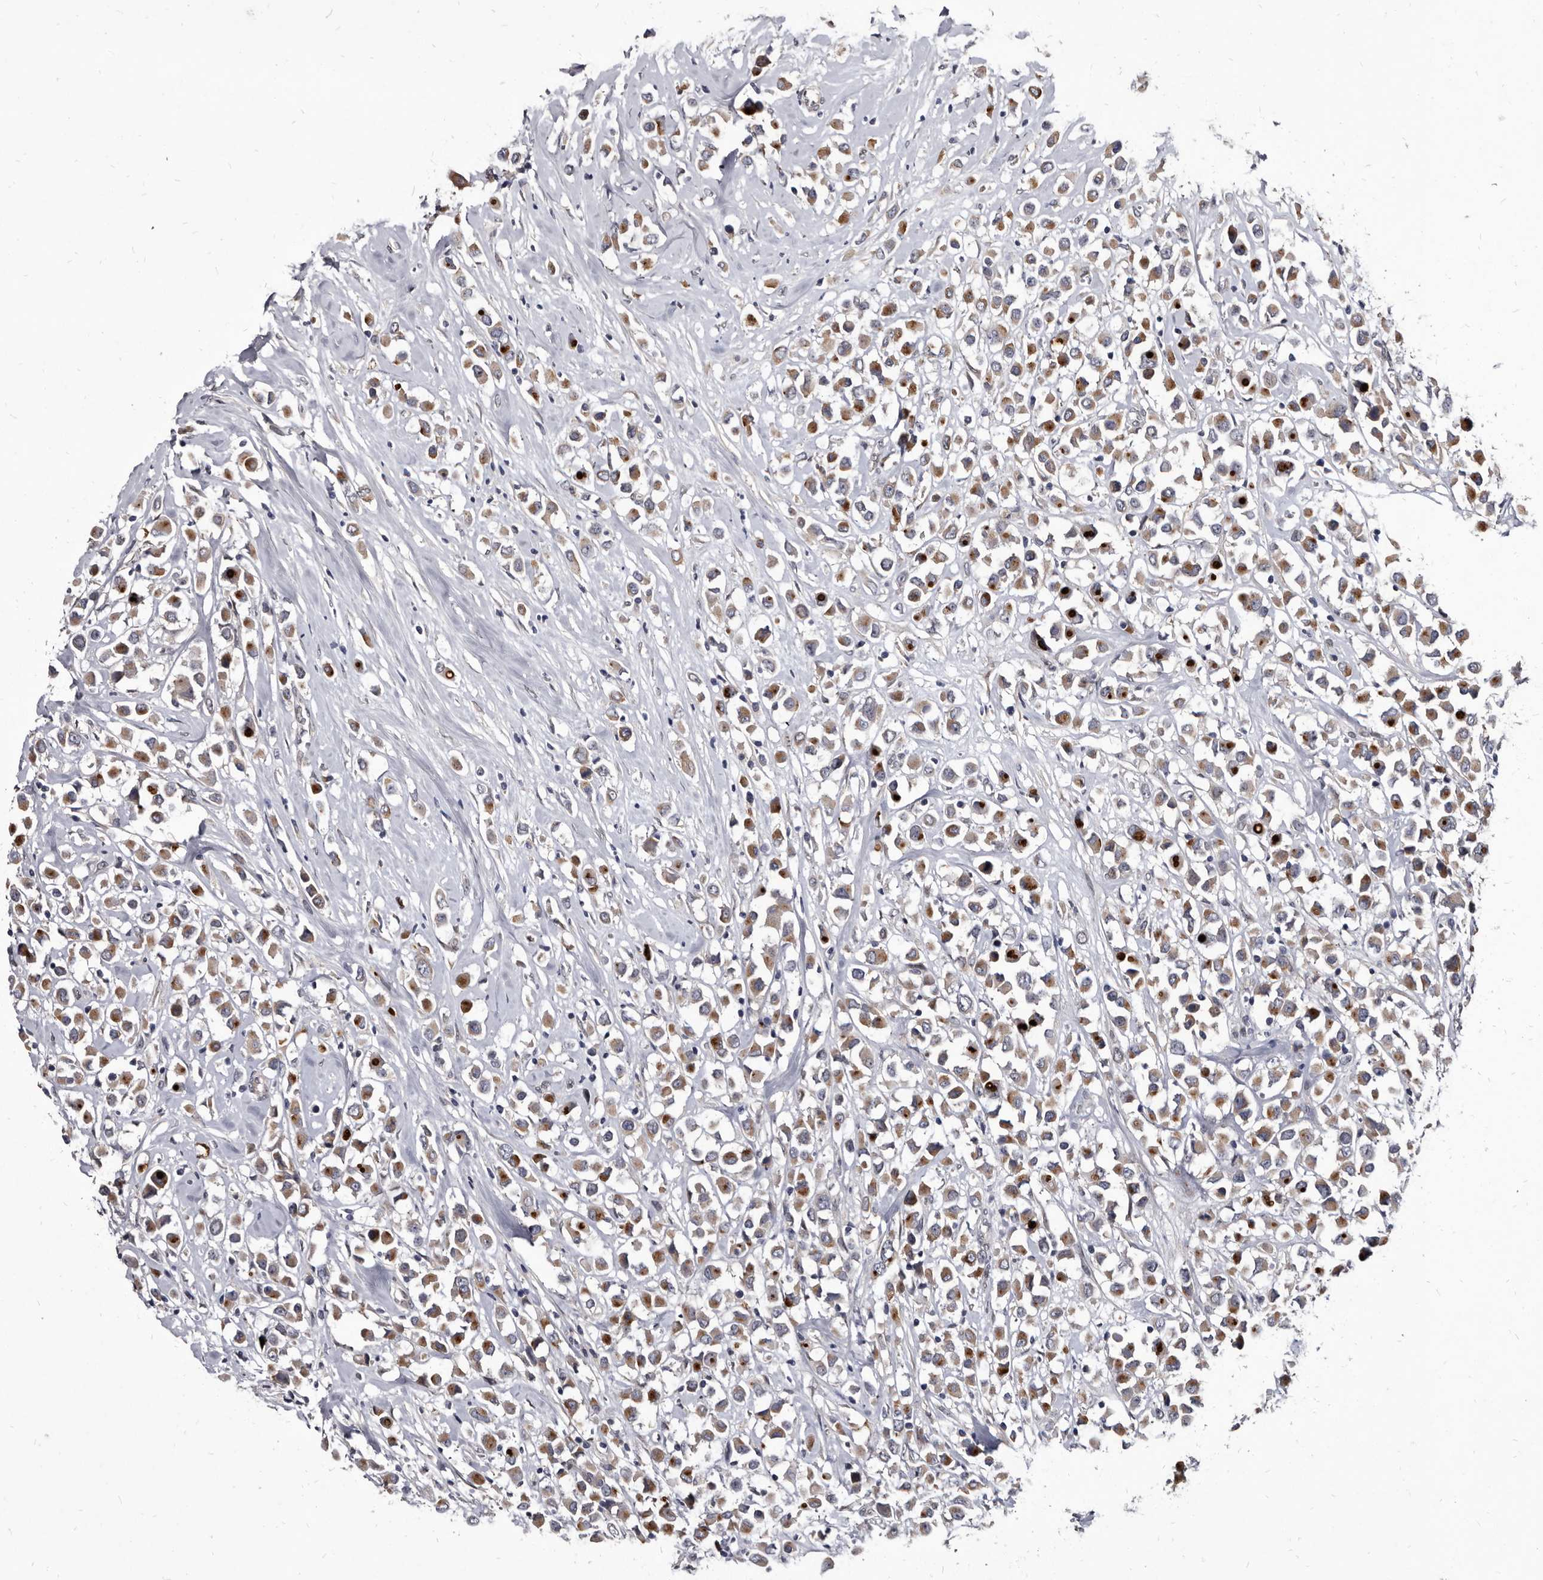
{"staining": {"intensity": "moderate", "quantity": ">75%", "location": "cytoplasmic/membranous"}, "tissue": "breast cancer", "cell_type": "Tumor cells", "image_type": "cancer", "snomed": [{"axis": "morphology", "description": "Duct carcinoma"}, {"axis": "topography", "description": "Breast"}], "caption": "Tumor cells exhibit medium levels of moderate cytoplasmic/membranous expression in about >75% of cells in breast intraductal carcinoma.", "gene": "PROM1", "patient": {"sex": "female", "age": 61}}